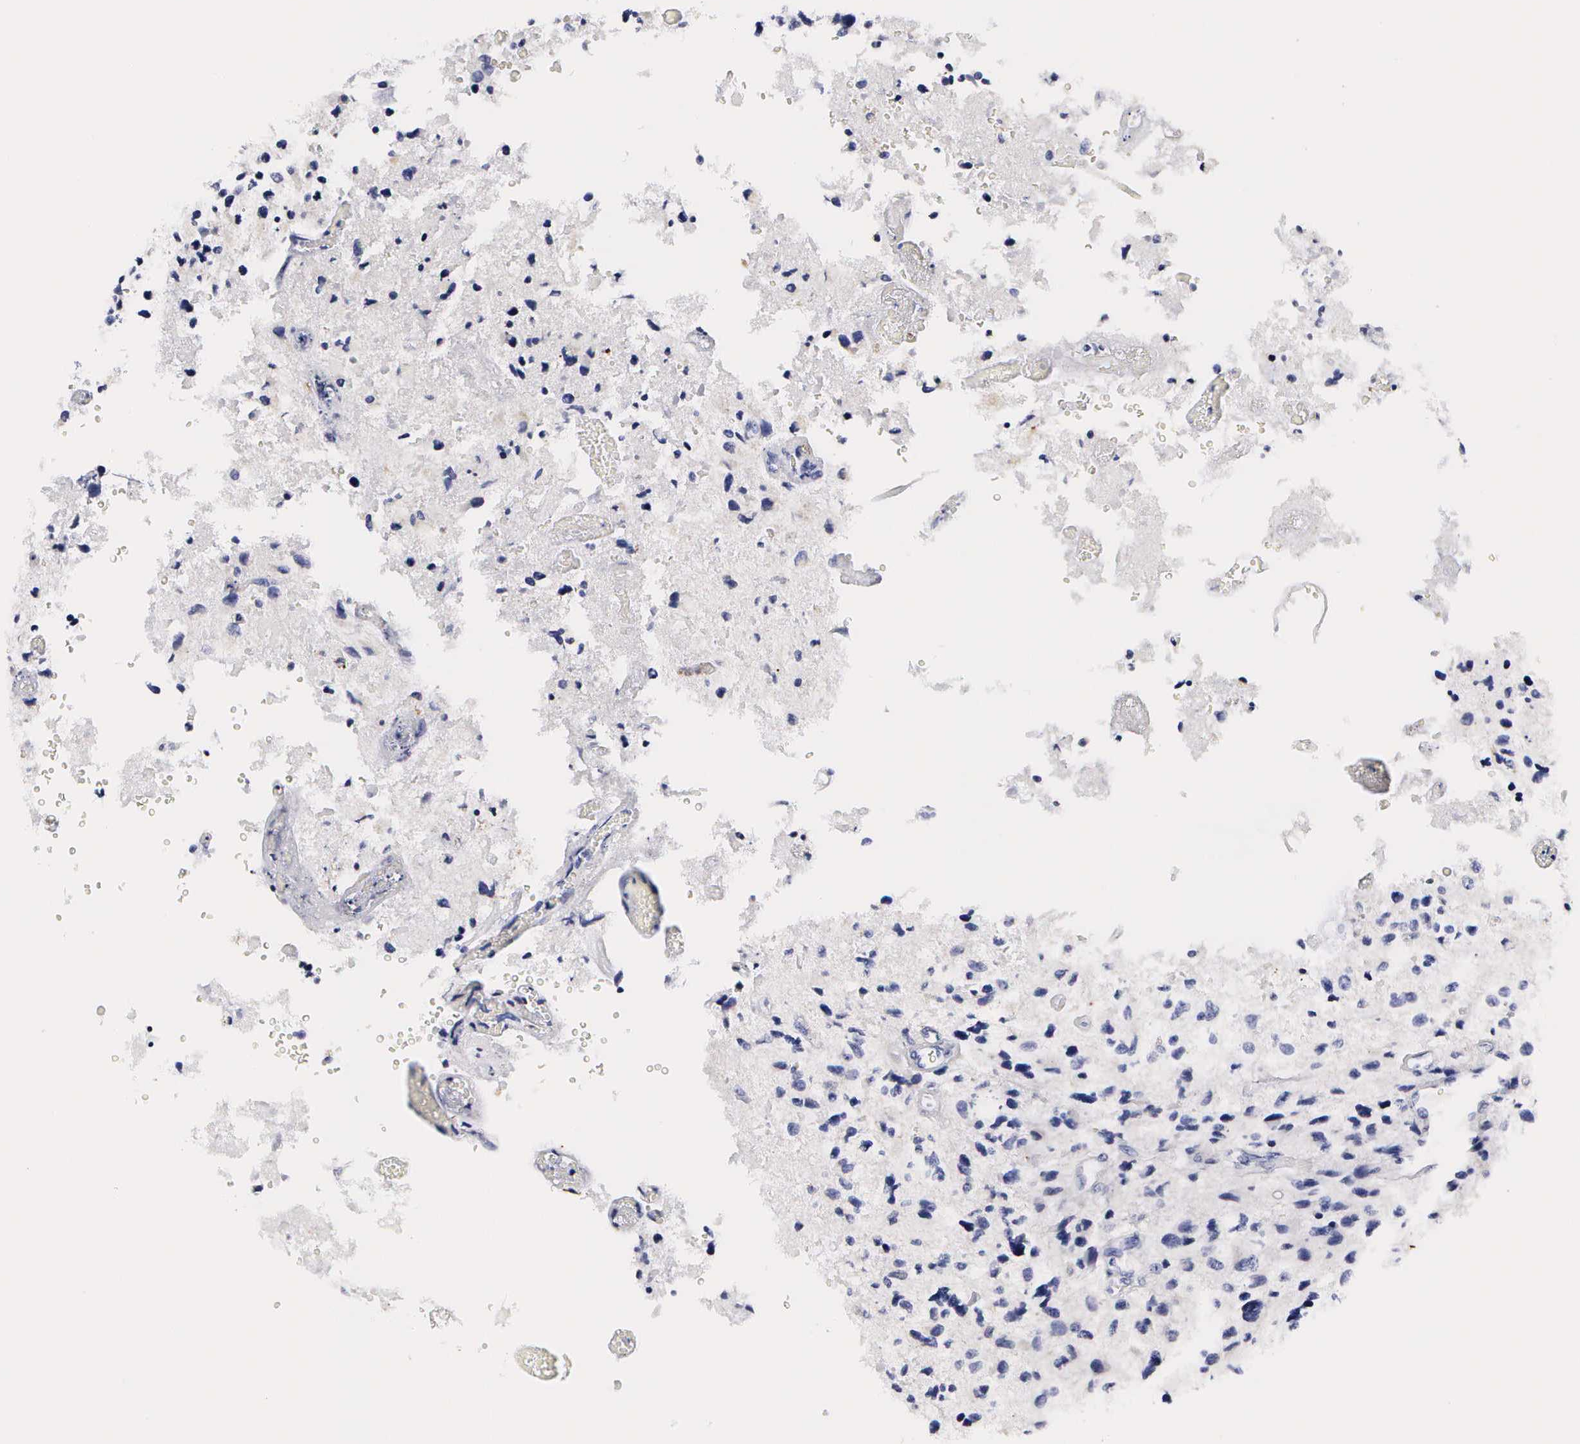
{"staining": {"intensity": "negative", "quantity": "none", "location": "none"}, "tissue": "glioma", "cell_type": "Tumor cells", "image_type": "cancer", "snomed": [{"axis": "morphology", "description": "Glioma, malignant, High grade"}, {"axis": "topography", "description": "Brain"}], "caption": "Tumor cells show no significant positivity in glioma.", "gene": "RNASE6", "patient": {"sex": "male", "age": 69}}